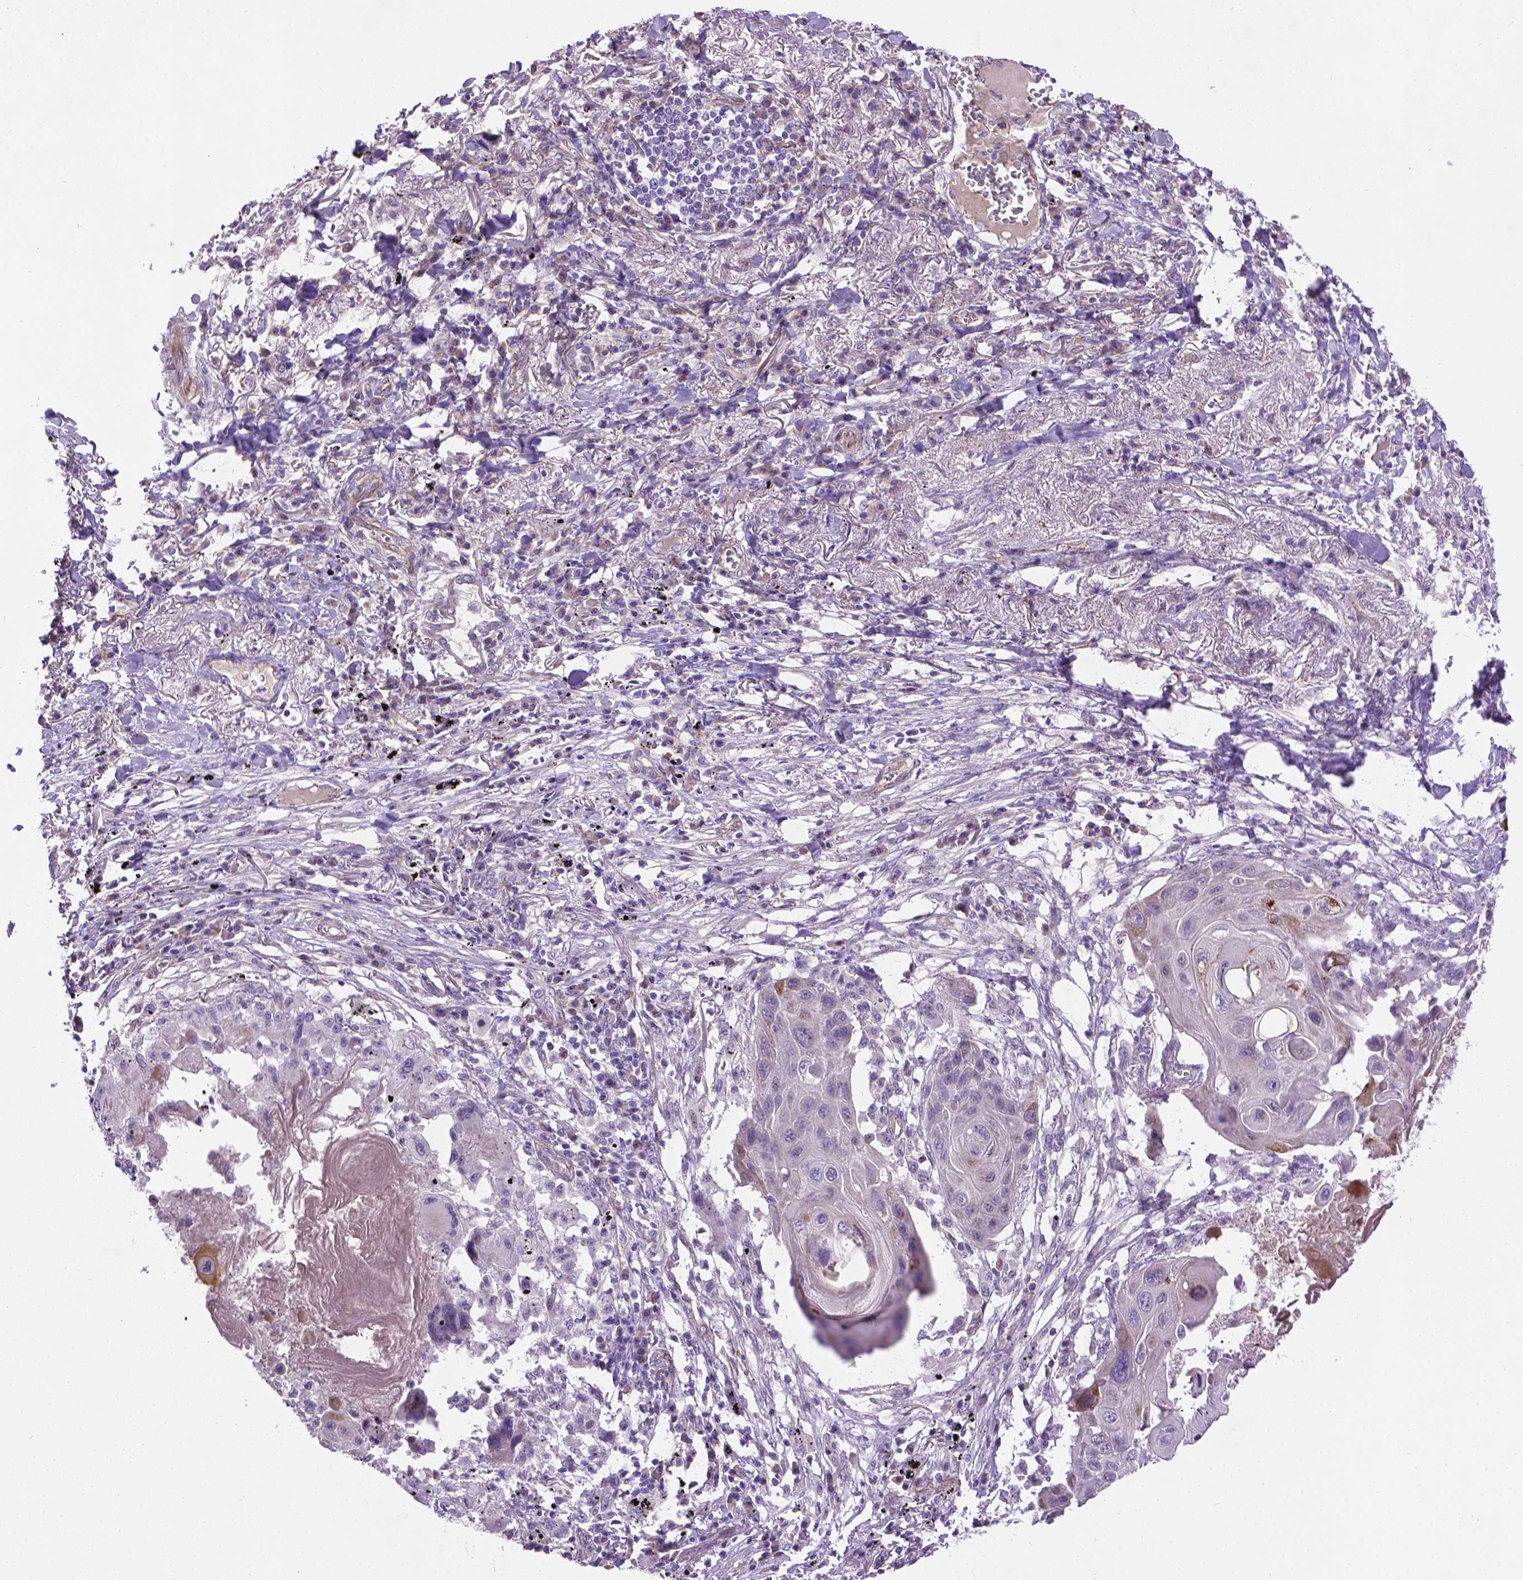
{"staining": {"intensity": "moderate", "quantity": "<25%", "location": "cytoplasmic/membranous"}, "tissue": "lung cancer", "cell_type": "Tumor cells", "image_type": "cancer", "snomed": [{"axis": "morphology", "description": "Squamous cell carcinoma, NOS"}, {"axis": "topography", "description": "Lung"}], "caption": "This histopathology image shows IHC staining of lung cancer (squamous cell carcinoma), with low moderate cytoplasmic/membranous positivity in about <25% of tumor cells.", "gene": "CCER2", "patient": {"sex": "male", "age": 78}}